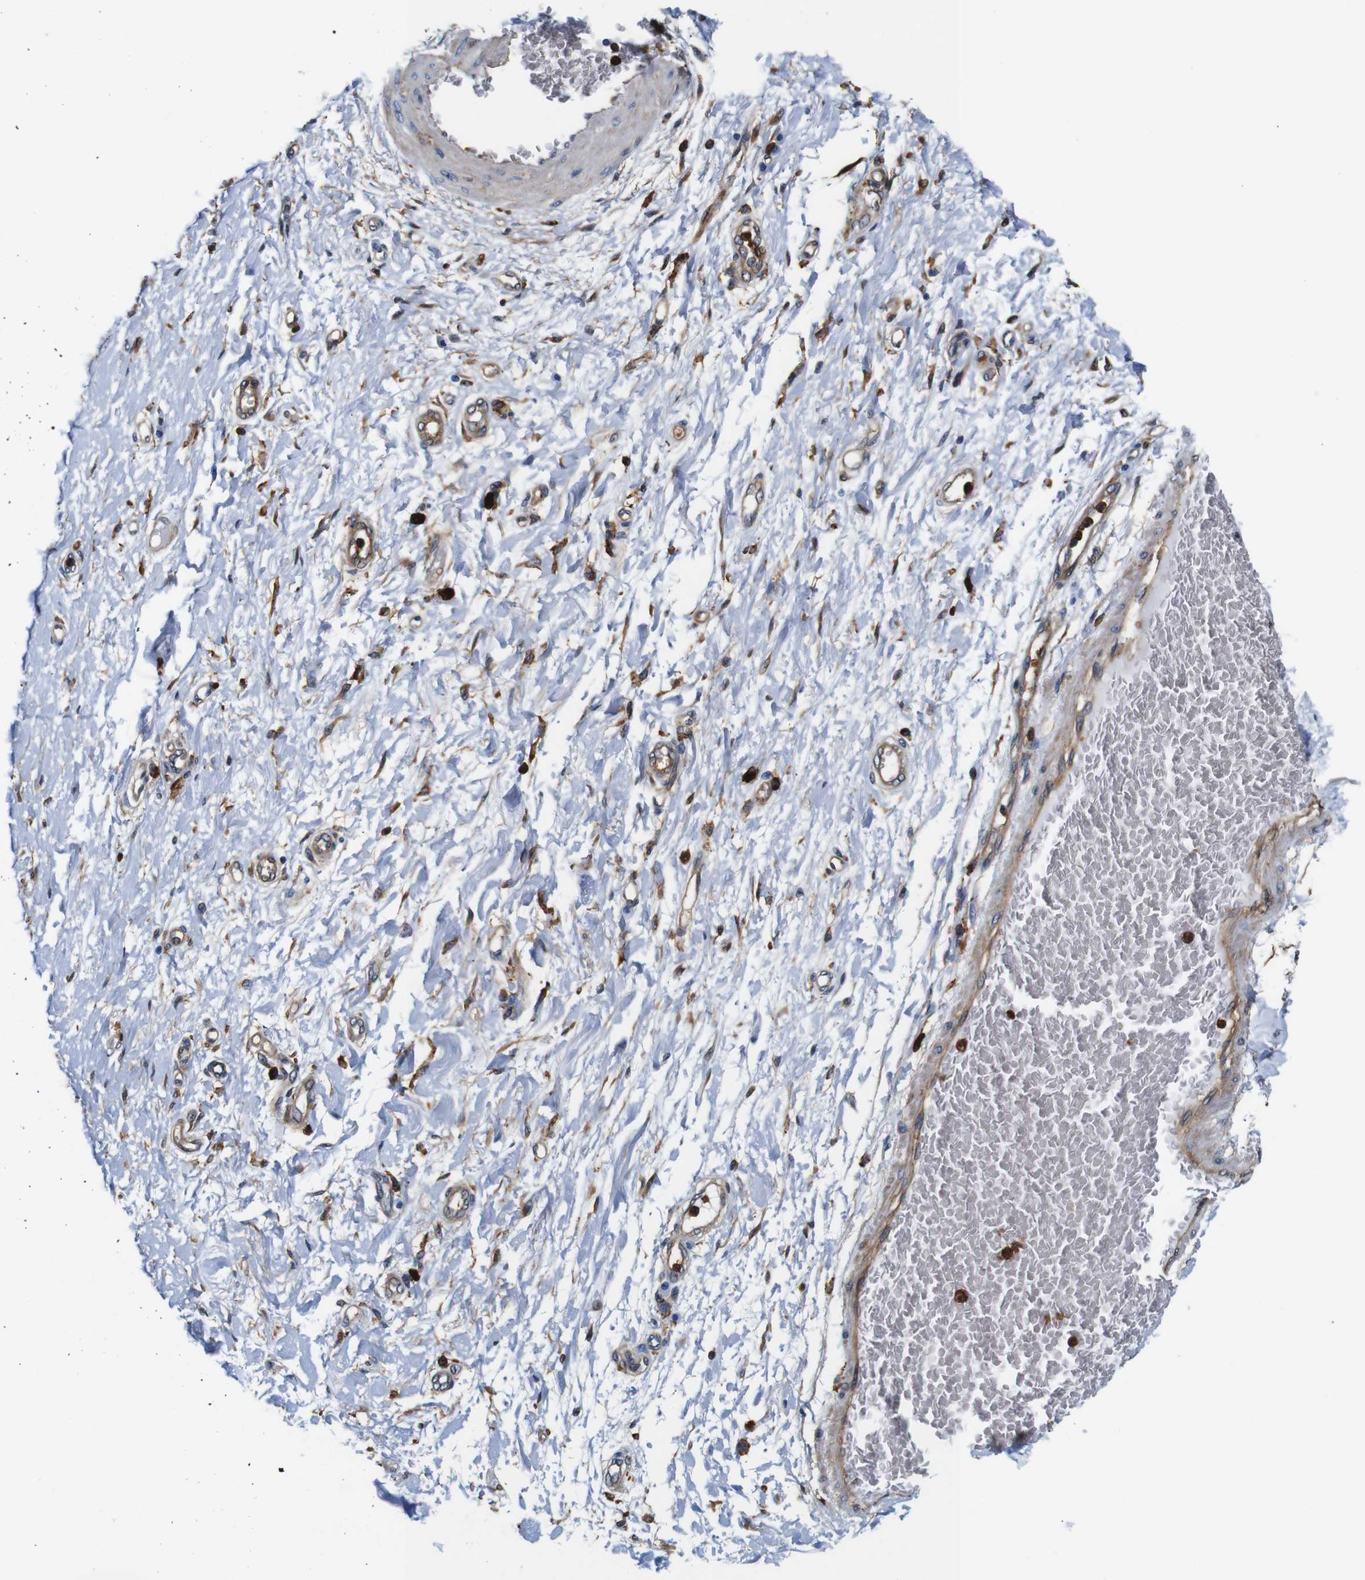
{"staining": {"intensity": "moderate", "quantity": ">75%", "location": "cytoplasmic/membranous,nuclear"}, "tissue": "adipose tissue", "cell_type": "Adipocytes", "image_type": "normal", "snomed": [{"axis": "morphology", "description": "Normal tissue, NOS"}, {"axis": "morphology", "description": "Adenocarcinoma, NOS"}, {"axis": "topography", "description": "Esophagus"}], "caption": "Adipose tissue stained with DAB (3,3'-diaminobenzidine) immunohistochemistry (IHC) shows medium levels of moderate cytoplasmic/membranous,nuclear positivity in approximately >75% of adipocytes.", "gene": "ANXA1", "patient": {"sex": "male", "age": 62}}